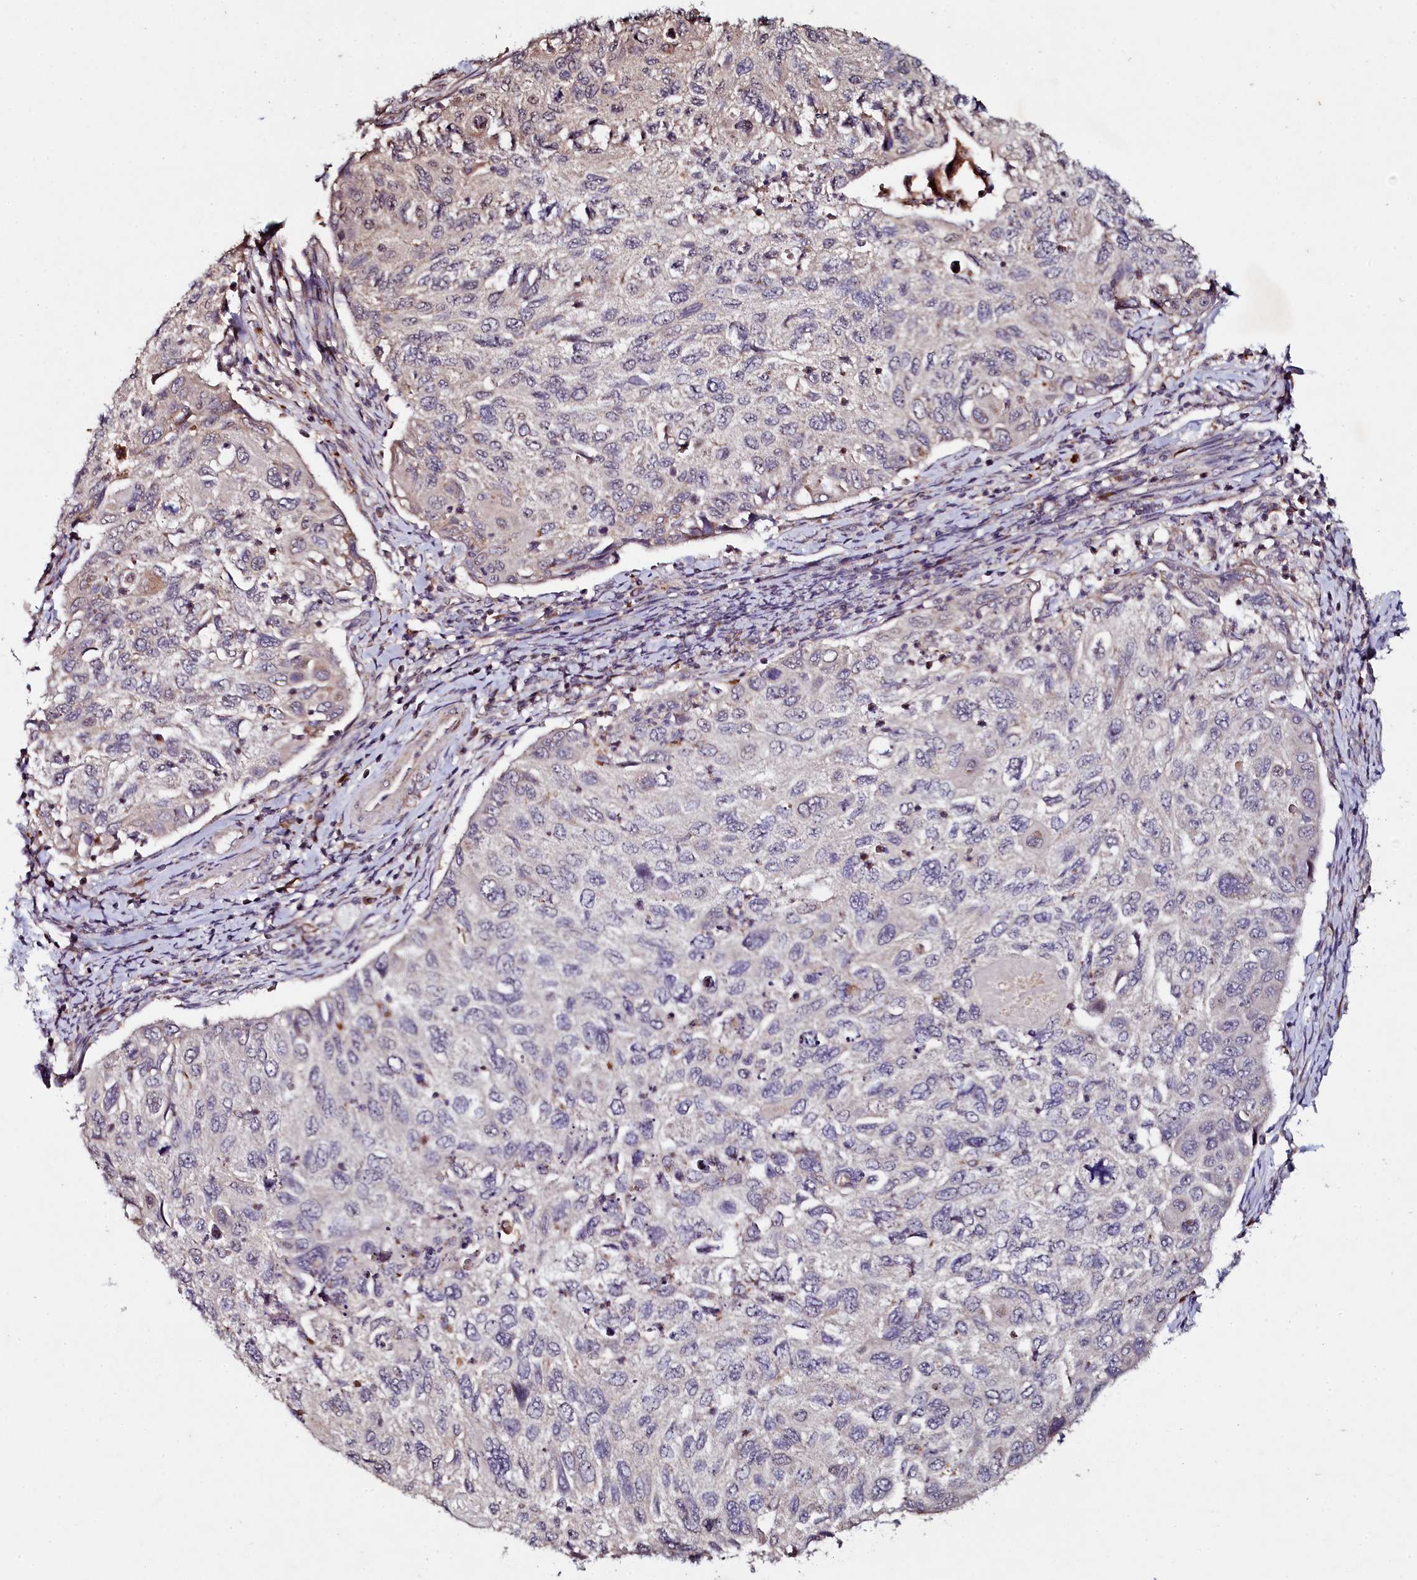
{"staining": {"intensity": "negative", "quantity": "none", "location": "none"}, "tissue": "cervical cancer", "cell_type": "Tumor cells", "image_type": "cancer", "snomed": [{"axis": "morphology", "description": "Squamous cell carcinoma, NOS"}, {"axis": "topography", "description": "Cervix"}], "caption": "Cervical cancer (squamous cell carcinoma) was stained to show a protein in brown. There is no significant positivity in tumor cells.", "gene": "SEC24C", "patient": {"sex": "female", "age": 70}}